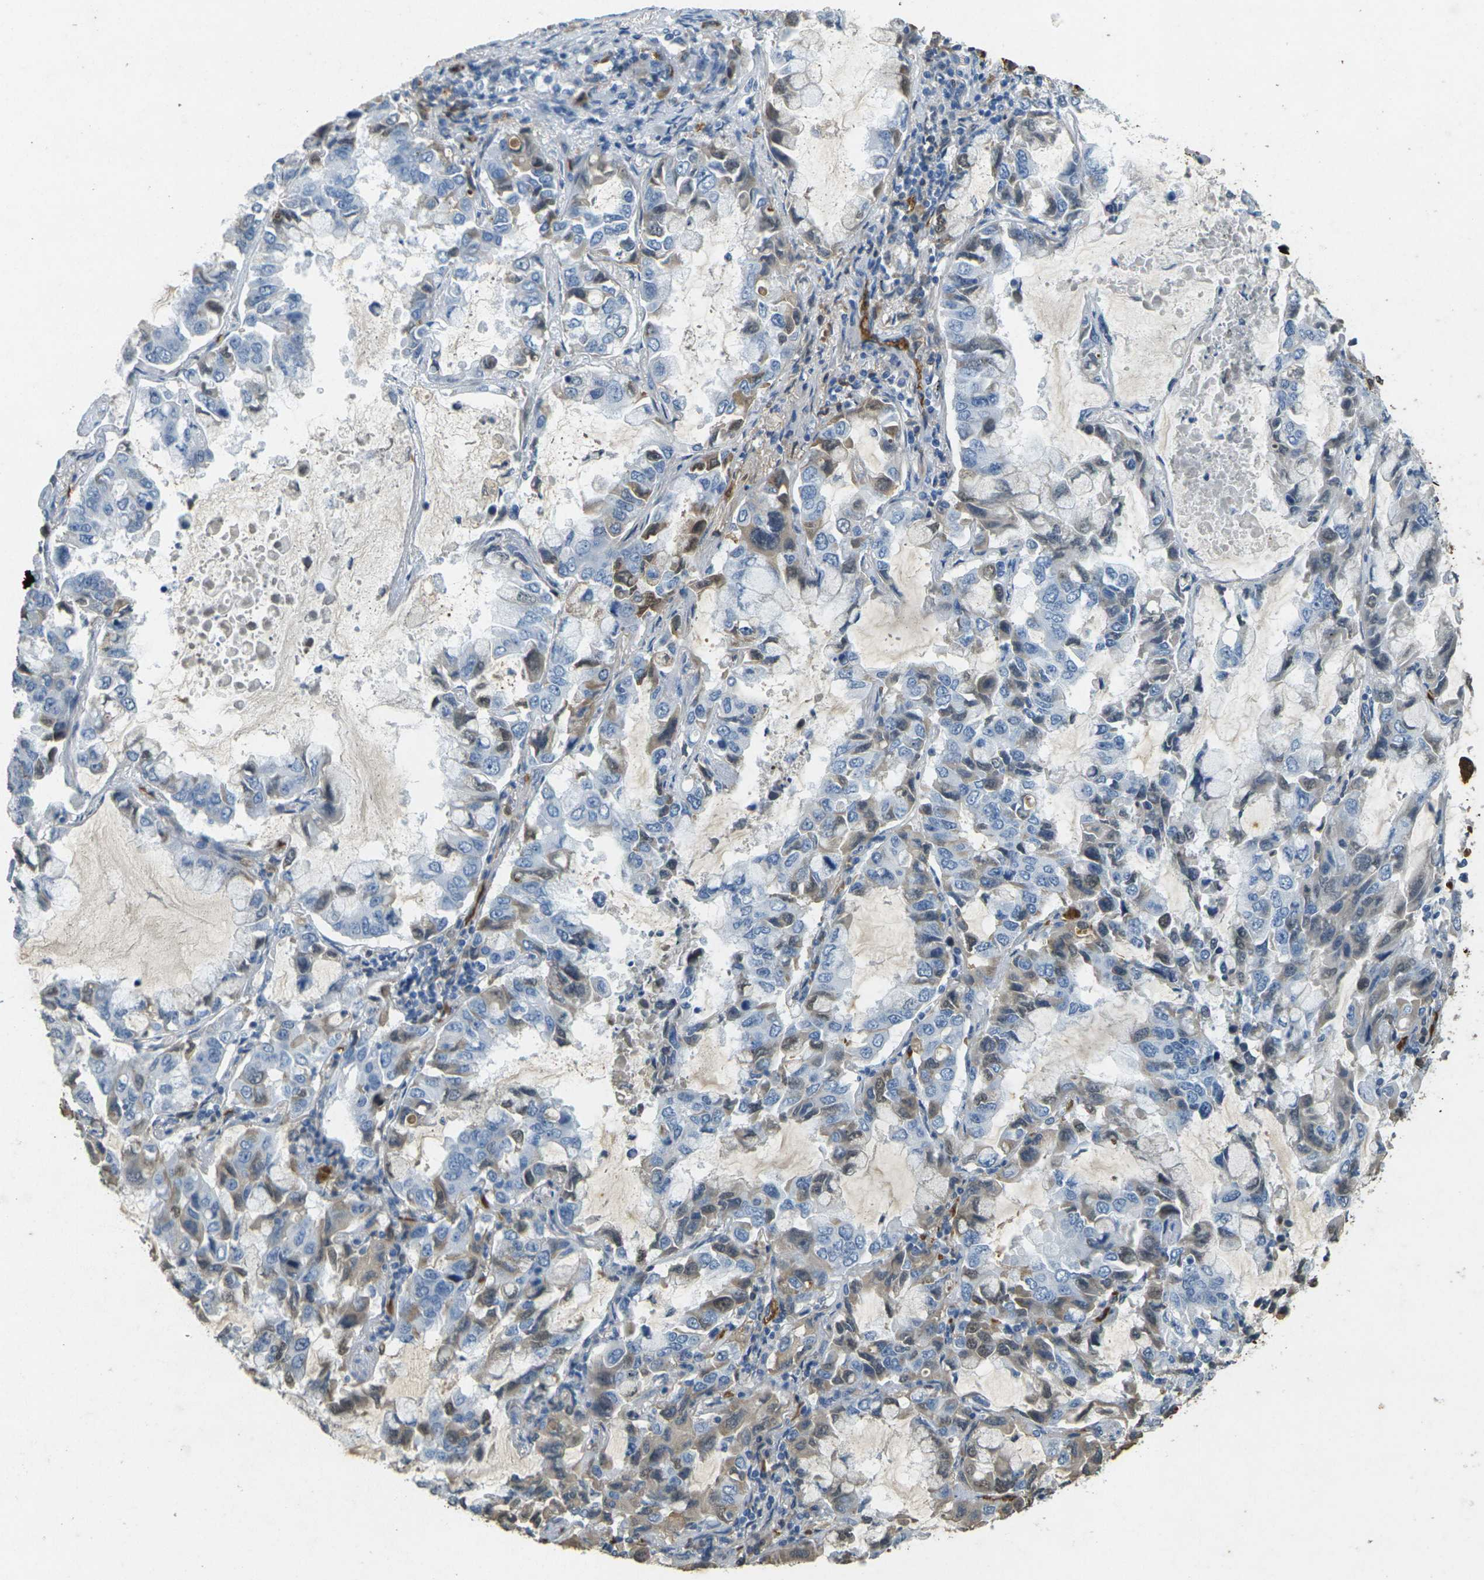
{"staining": {"intensity": "moderate", "quantity": "<25%", "location": "cytoplasmic/membranous"}, "tissue": "lung cancer", "cell_type": "Tumor cells", "image_type": "cancer", "snomed": [{"axis": "morphology", "description": "Adenocarcinoma, NOS"}, {"axis": "topography", "description": "Lung"}], "caption": "Human lung cancer stained with a protein marker exhibits moderate staining in tumor cells.", "gene": "HBB", "patient": {"sex": "male", "age": 64}}